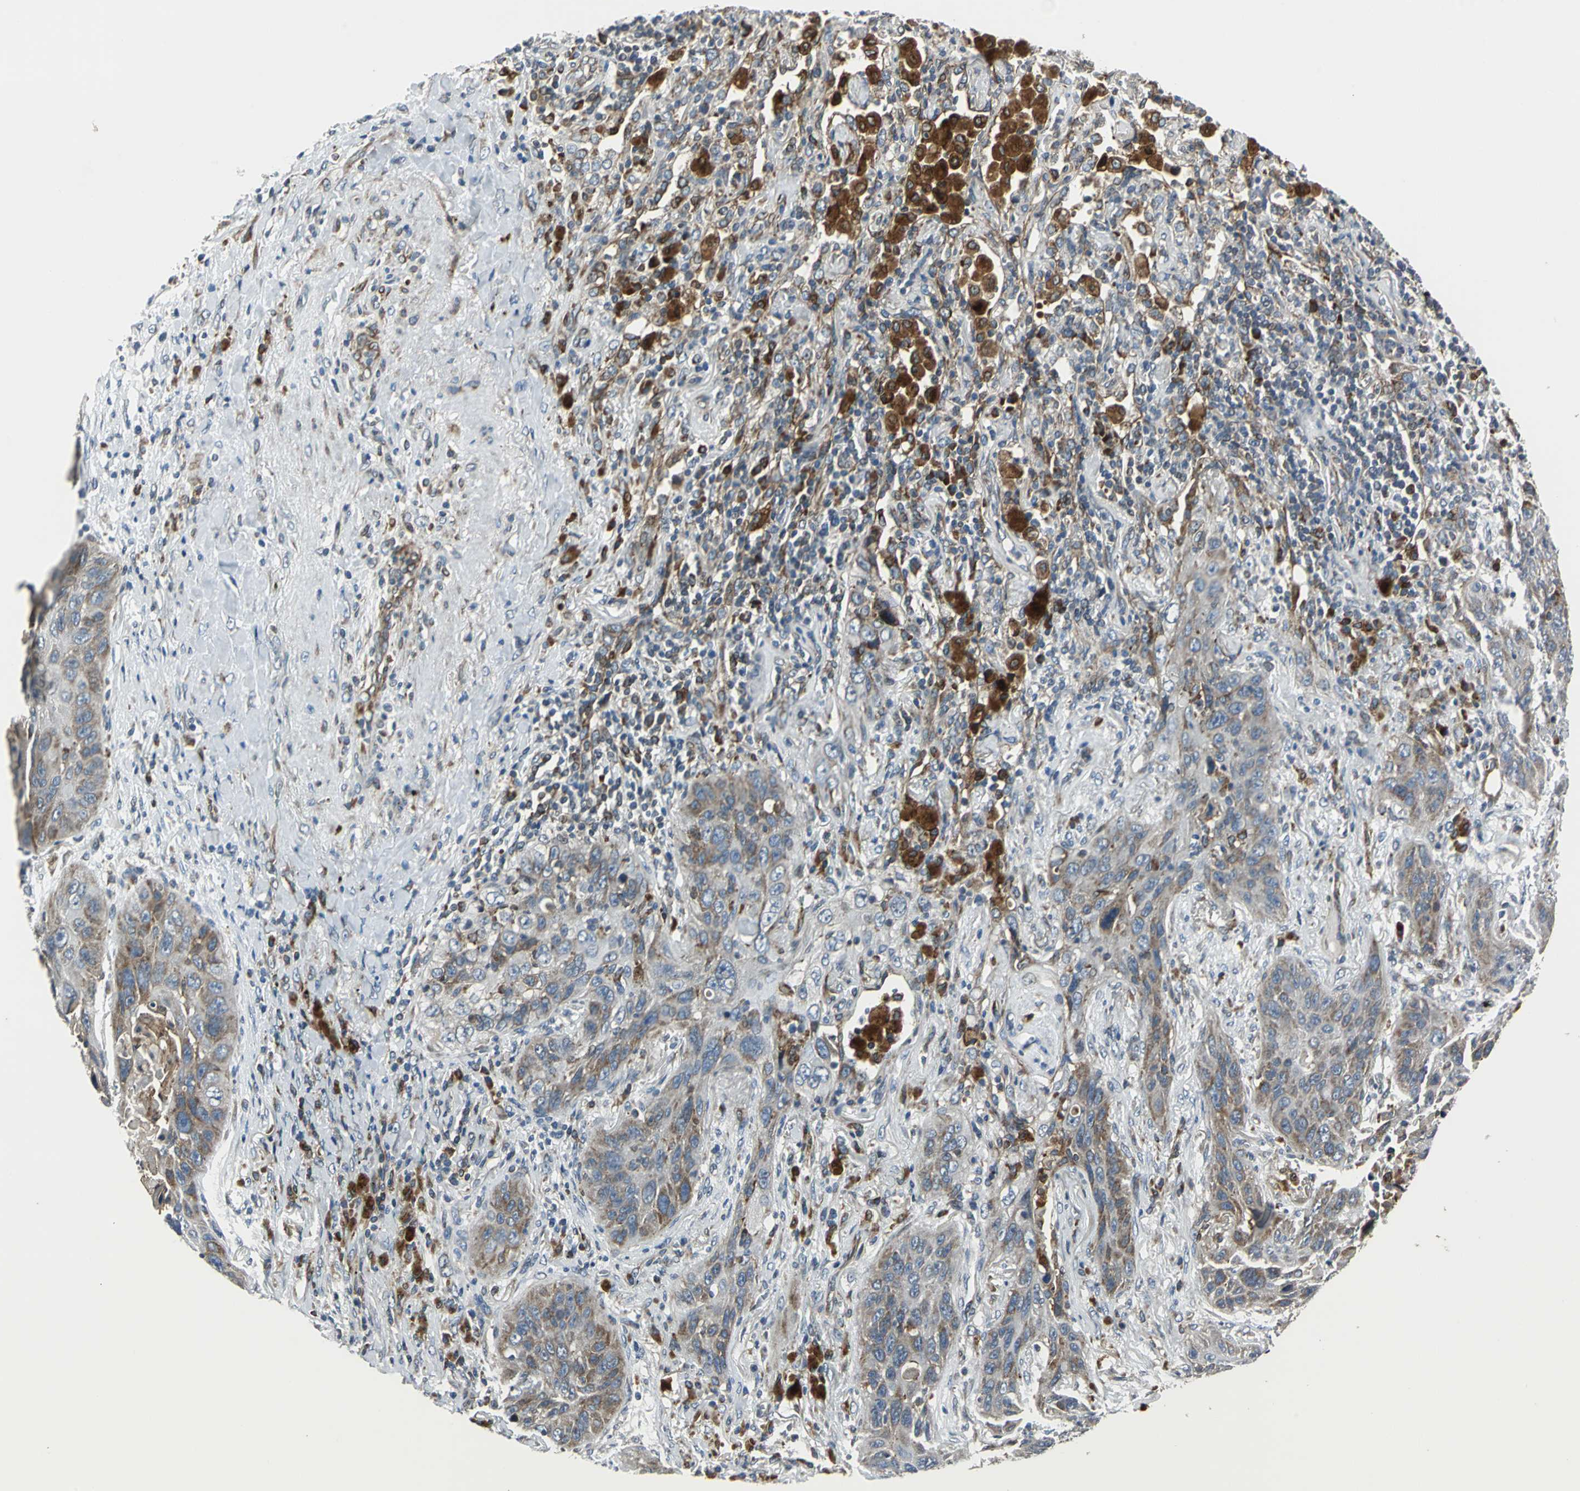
{"staining": {"intensity": "moderate", "quantity": "25%-75%", "location": "cytoplasmic/membranous"}, "tissue": "lung cancer", "cell_type": "Tumor cells", "image_type": "cancer", "snomed": [{"axis": "morphology", "description": "Squamous cell carcinoma, NOS"}, {"axis": "topography", "description": "Lung"}], "caption": "Squamous cell carcinoma (lung) stained with a brown dye shows moderate cytoplasmic/membranous positive positivity in approximately 25%-75% of tumor cells.", "gene": "HTATIP2", "patient": {"sex": "female", "age": 67}}